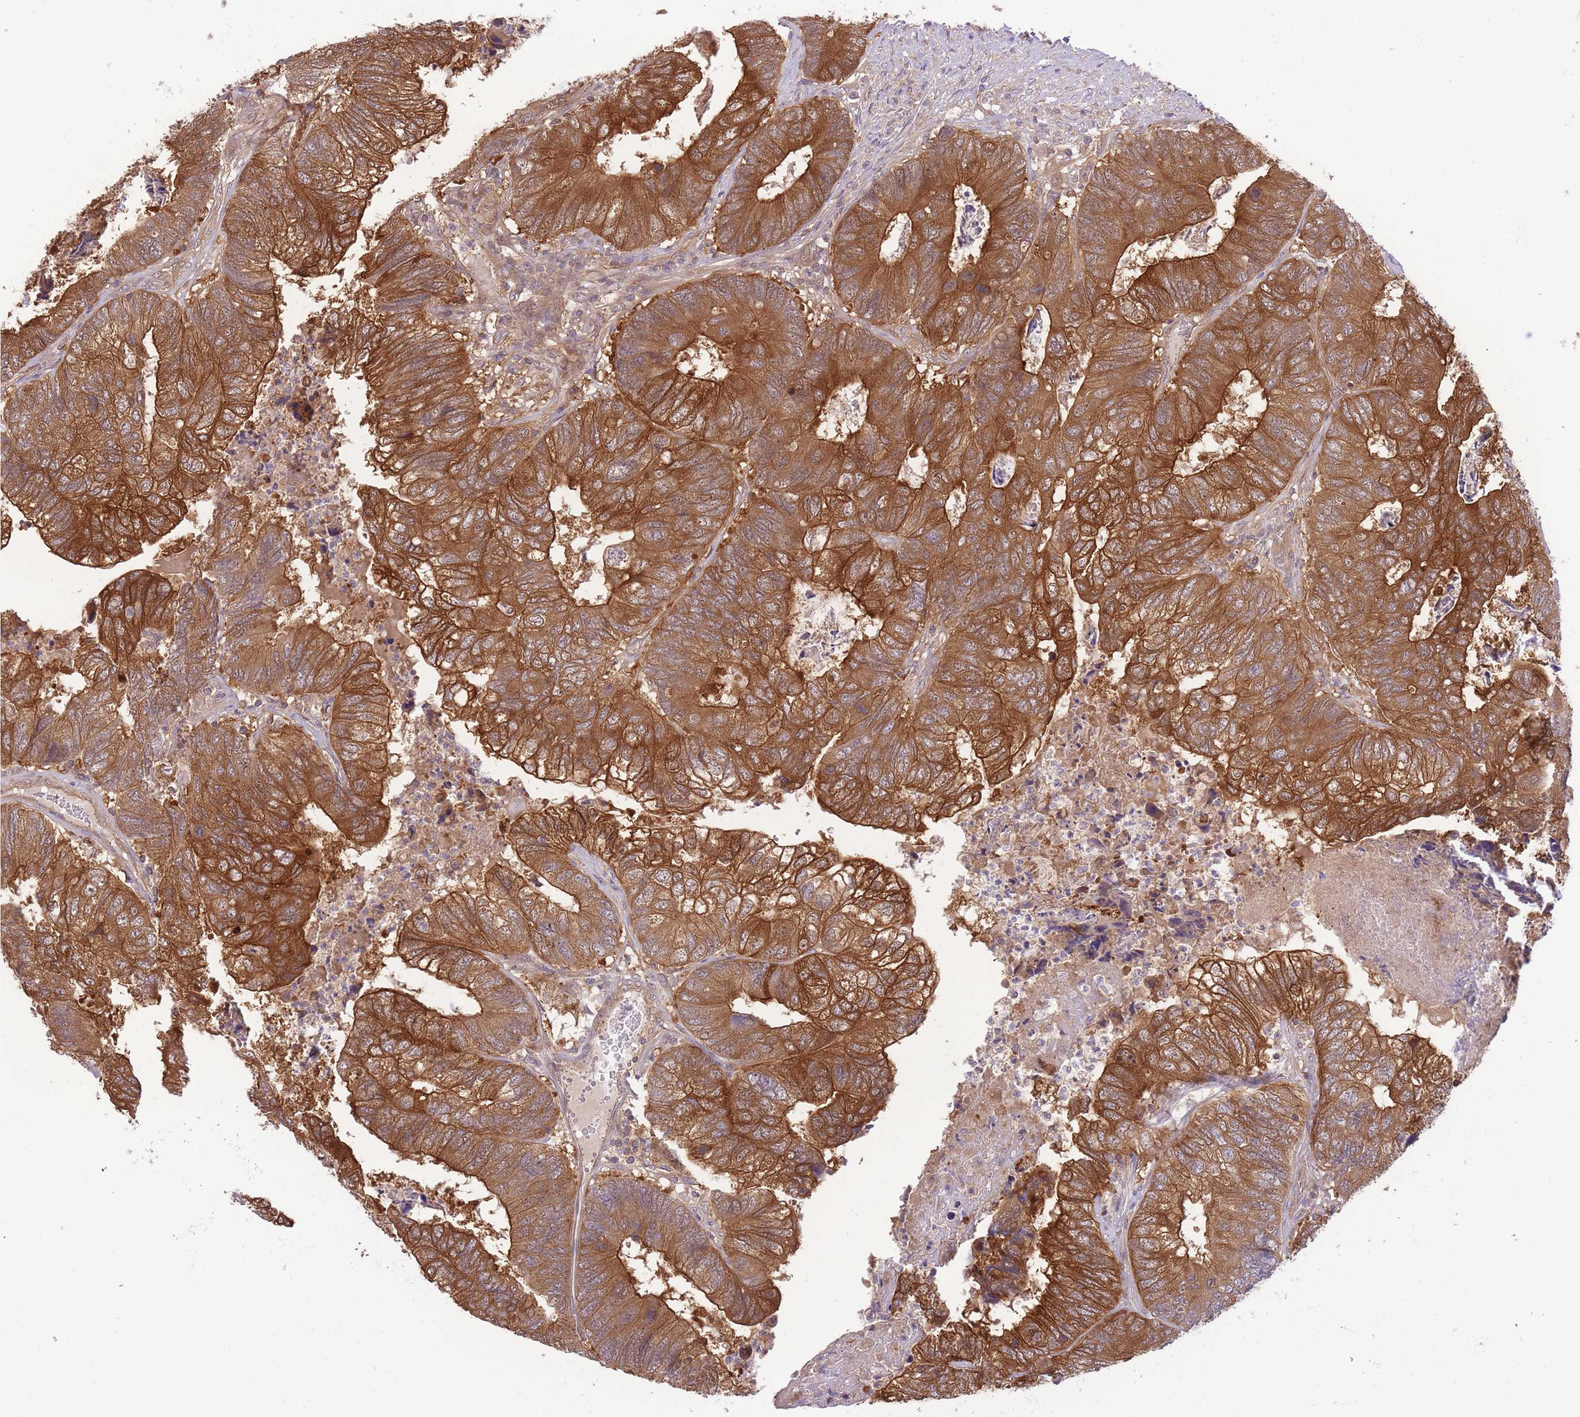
{"staining": {"intensity": "strong", "quantity": ">75%", "location": "cytoplasmic/membranous"}, "tissue": "colorectal cancer", "cell_type": "Tumor cells", "image_type": "cancer", "snomed": [{"axis": "morphology", "description": "Adenocarcinoma, NOS"}, {"axis": "topography", "description": "Colon"}], "caption": "A micrograph of human adenocarcinoma (colorectal) stained for a protein displays strong cytoplasmic/membranous brown staining in tumor cells. (brown staining indicates protein expression, while blue staining denotes nuclei).", "gene": "PREP", "patient": {"sex": "female", "age": 67}}